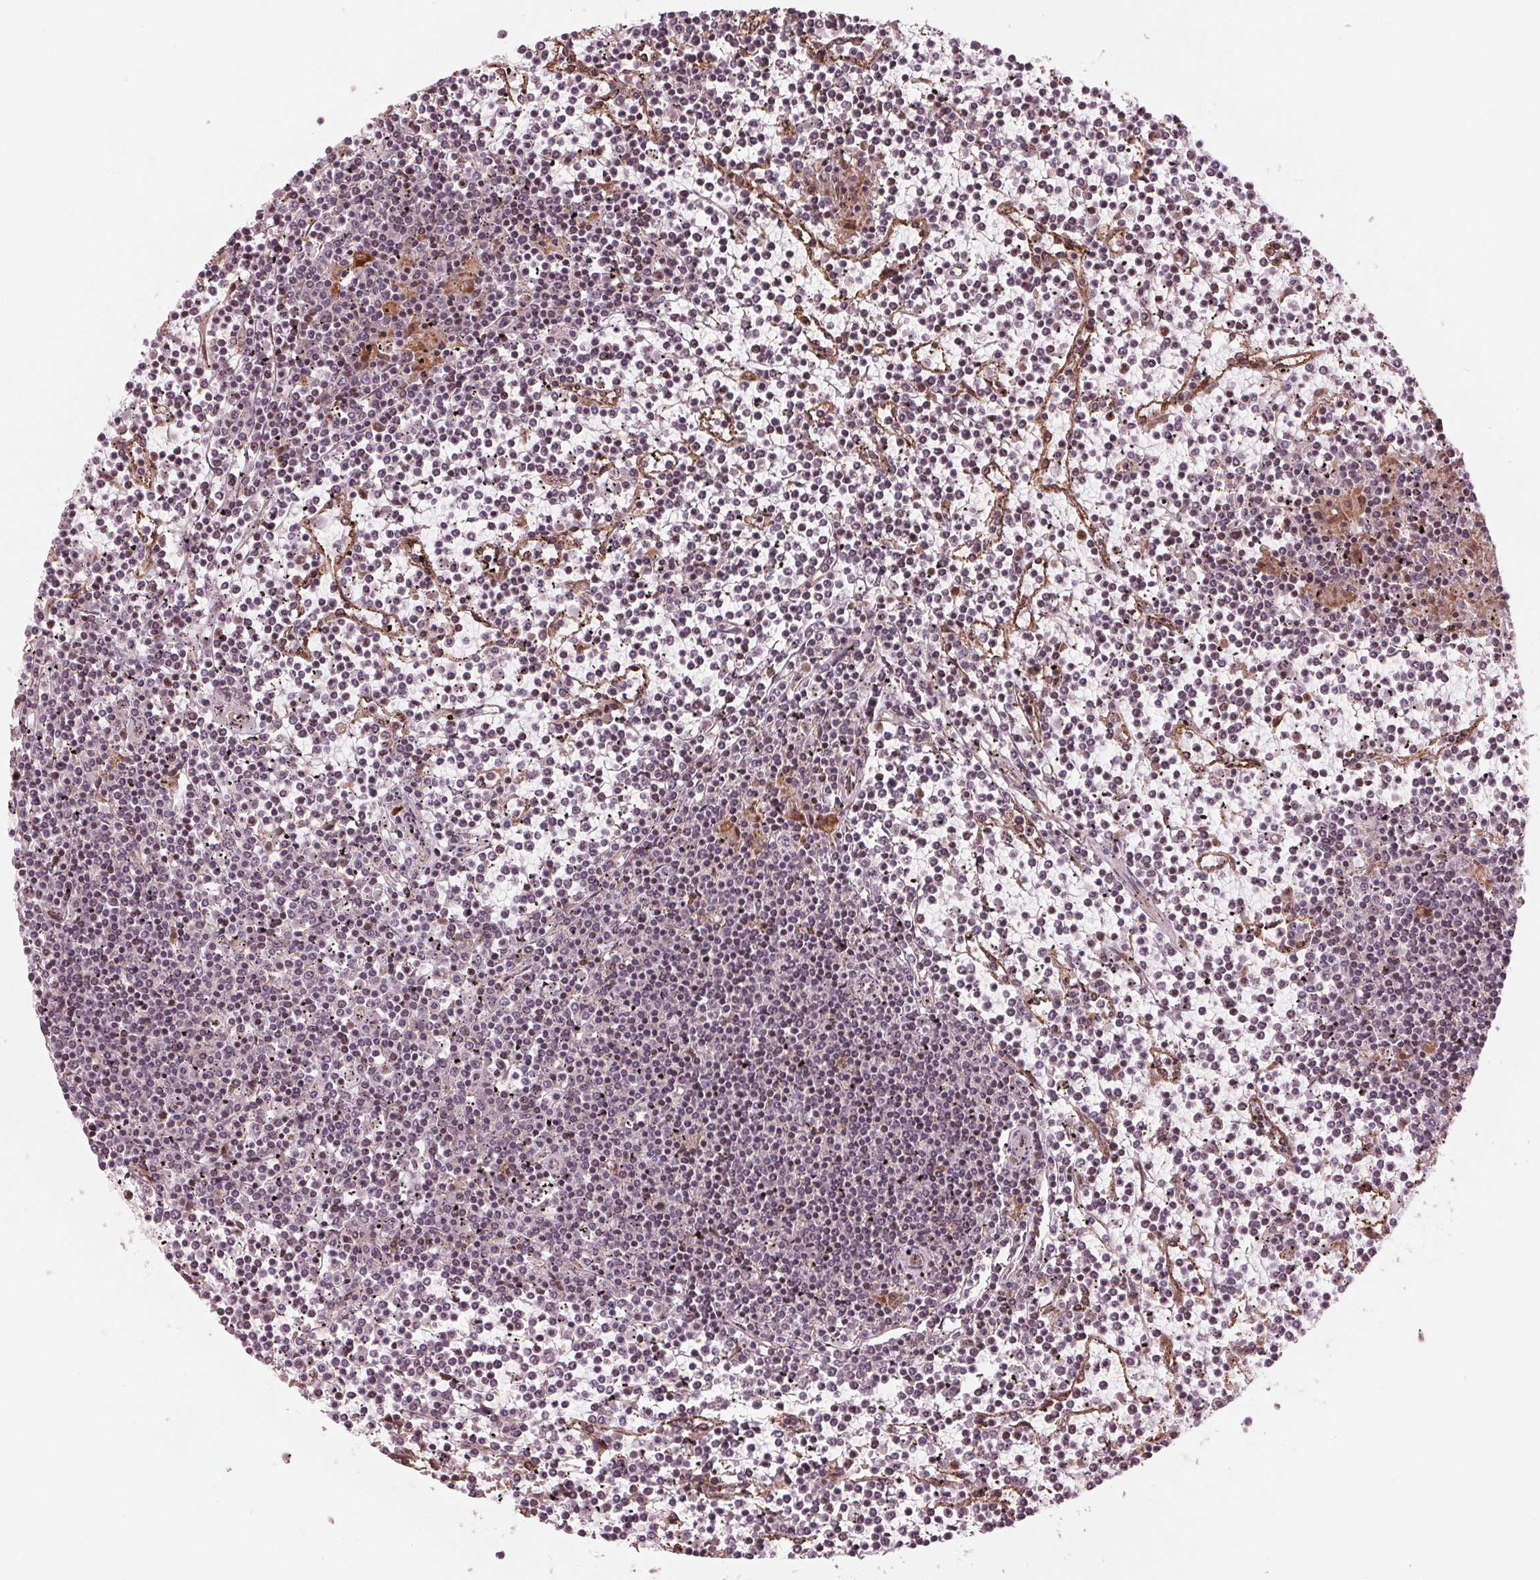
{"staining": {"intensity": "negative", "quantity": "none", "location": "none"}, "tissue": "lymphoma", "cell_type": "Tumor cells", "image_type": "cancer", "snomed": [{"axis": "morphology", "description": "Malignant lymphoma, non-Hodgkin's type, Low grade"}, {"axis": "topography", "description": "Spleen"}], "caption": "IHC histopathology image of lymphoma stained for a protein (brown), which exhibits no staining in tumor cells.", "gene": "CMIP", "patient": {"sex": "female", "age": 19}}